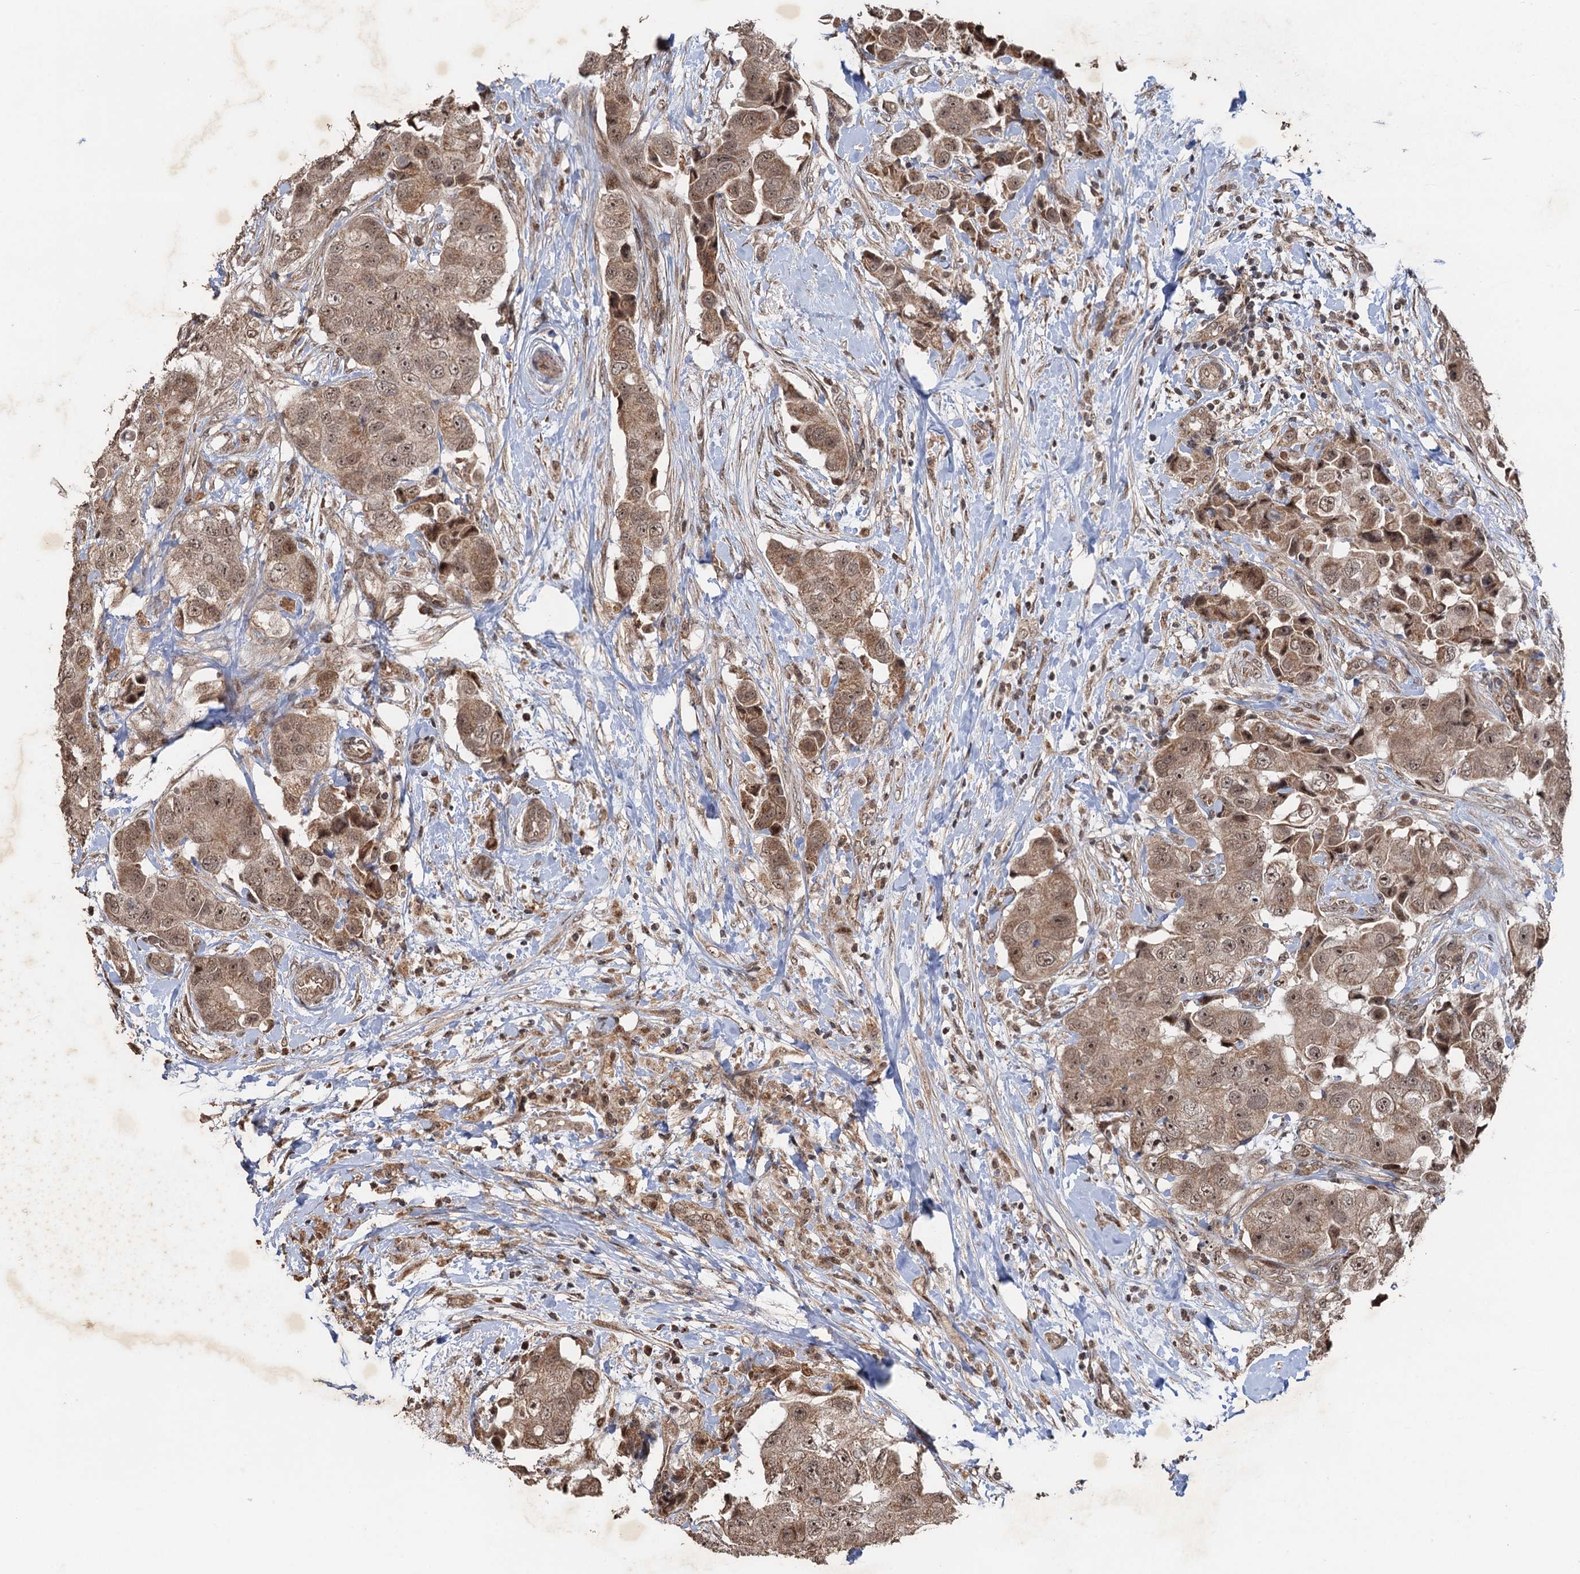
{"staining": {"intensity": "moderate", "quantity": ">75%", "location": "cytoplasmic/membranous,nuclear"}, "tissue": "breast cancer", "cell_type": "Tumor cells", "image_type": "cancer", "snomed": [{"axis": "morphology", "description": "Normal tissue, NOS"}, {"axis": "morphology", "description": "Duct carcinoma"}, {"axis": "topography", "description": "Breast"}], "caption": "Tumor cells reveal moderate cytoplasmic/membranous and nuclear positivity in about >75% of cells in breast cancer.", "gene": "REP15", "patient": {"sex": "female", "age": 62}}